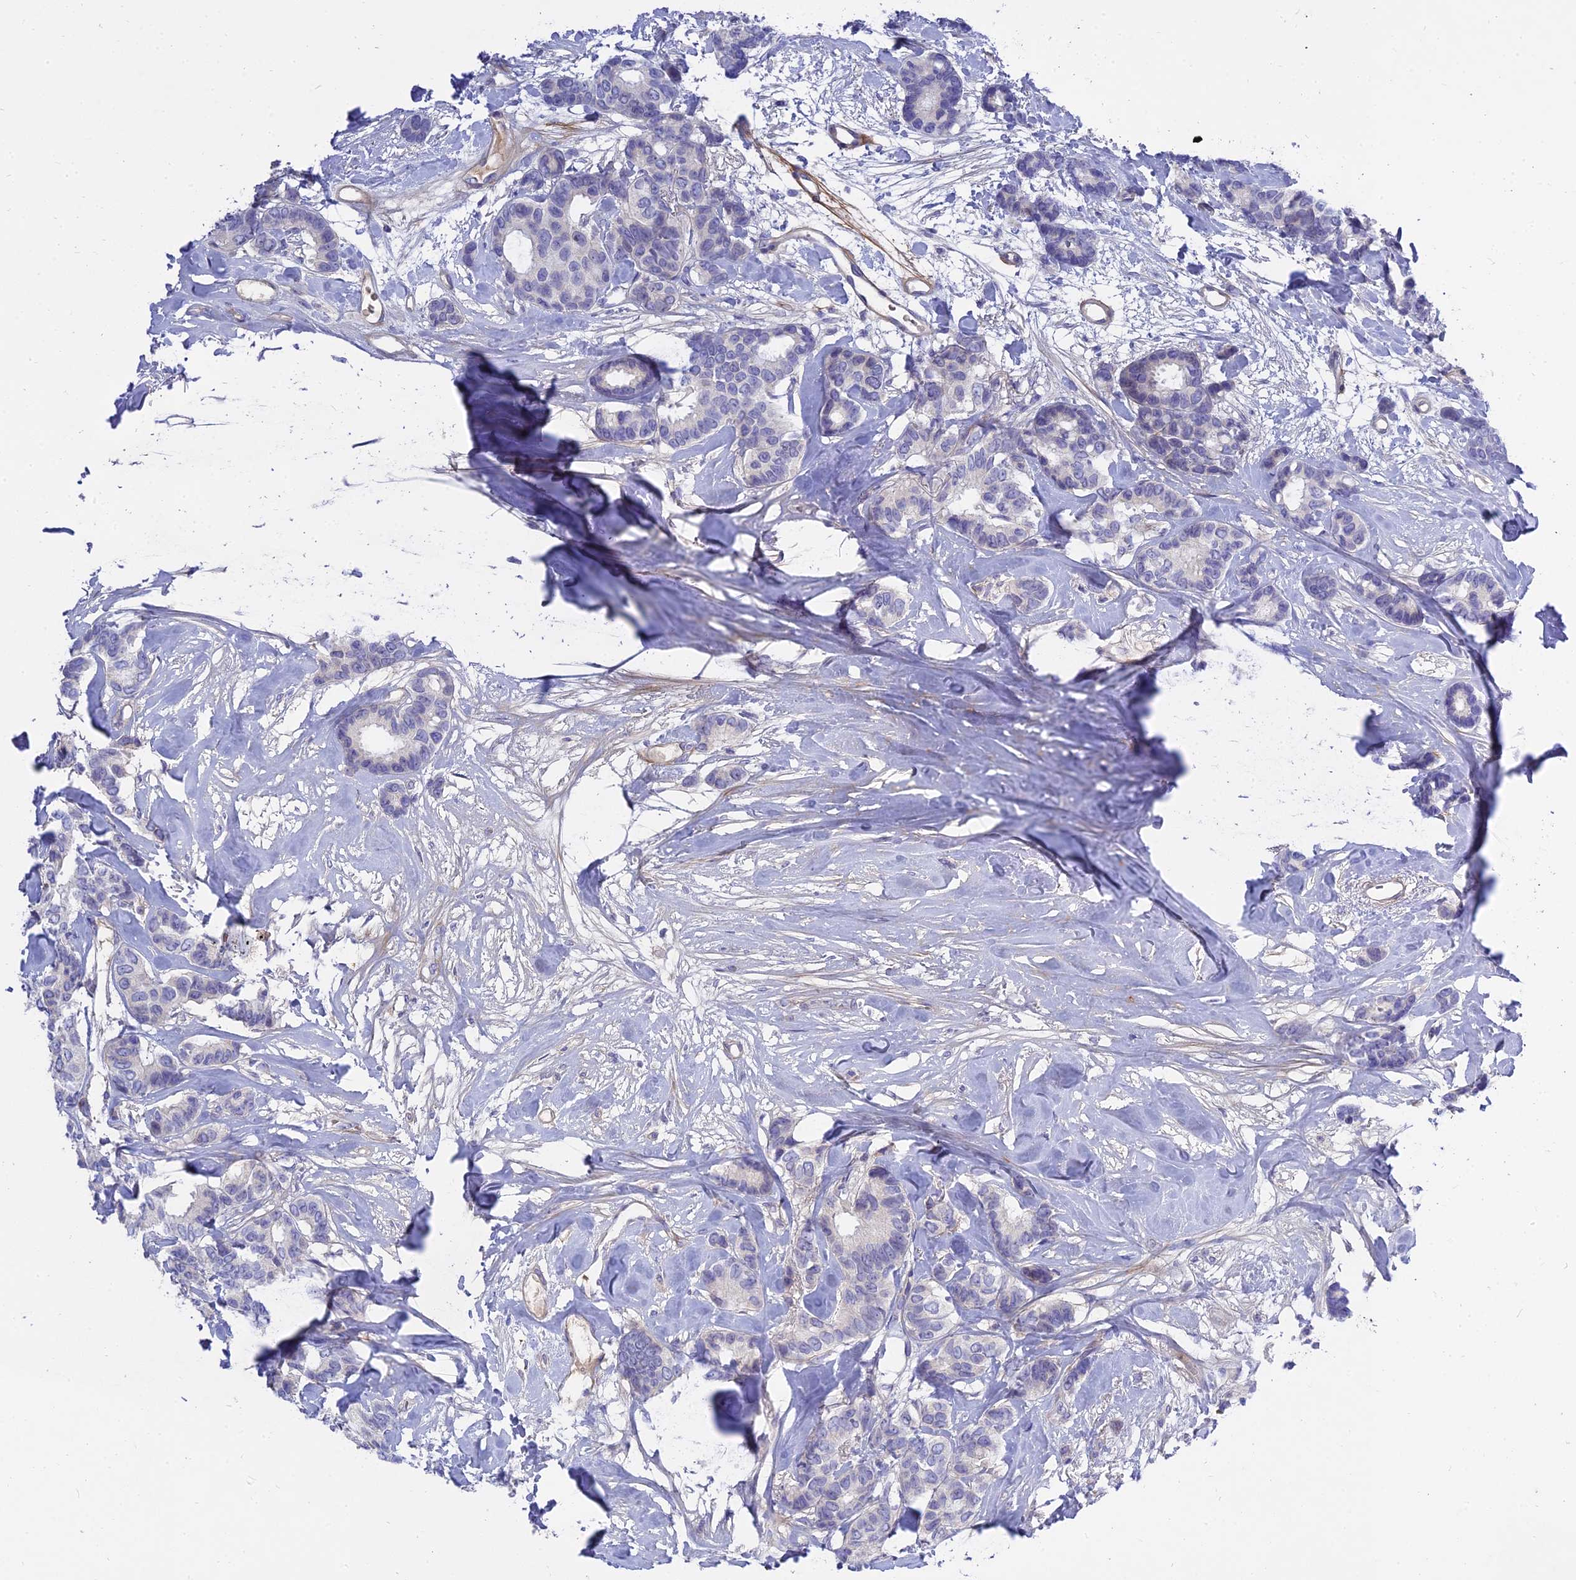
{"staining": {"intensity": "negative", "quantity": "none", "location": "none"}, "tissue": "breast cancer", "cell_type": "Tumor cells", "image_type": "cancer", "snomed": [{"axis": "morphology", "description": "Duct carcinoma"}, {"axis": "topography", "description": "Breast"}], "caption": "Tumor cells are negative for brown protein staining in breast intraductal carcinoma. The staining is performed using DAB (3,3'-diaminobenzidine) brown chromogen with nuclei counter-stained in using hematoxylin.", "gene": "MBD3L1", "patient": {"sex": "female", "age": 87}}